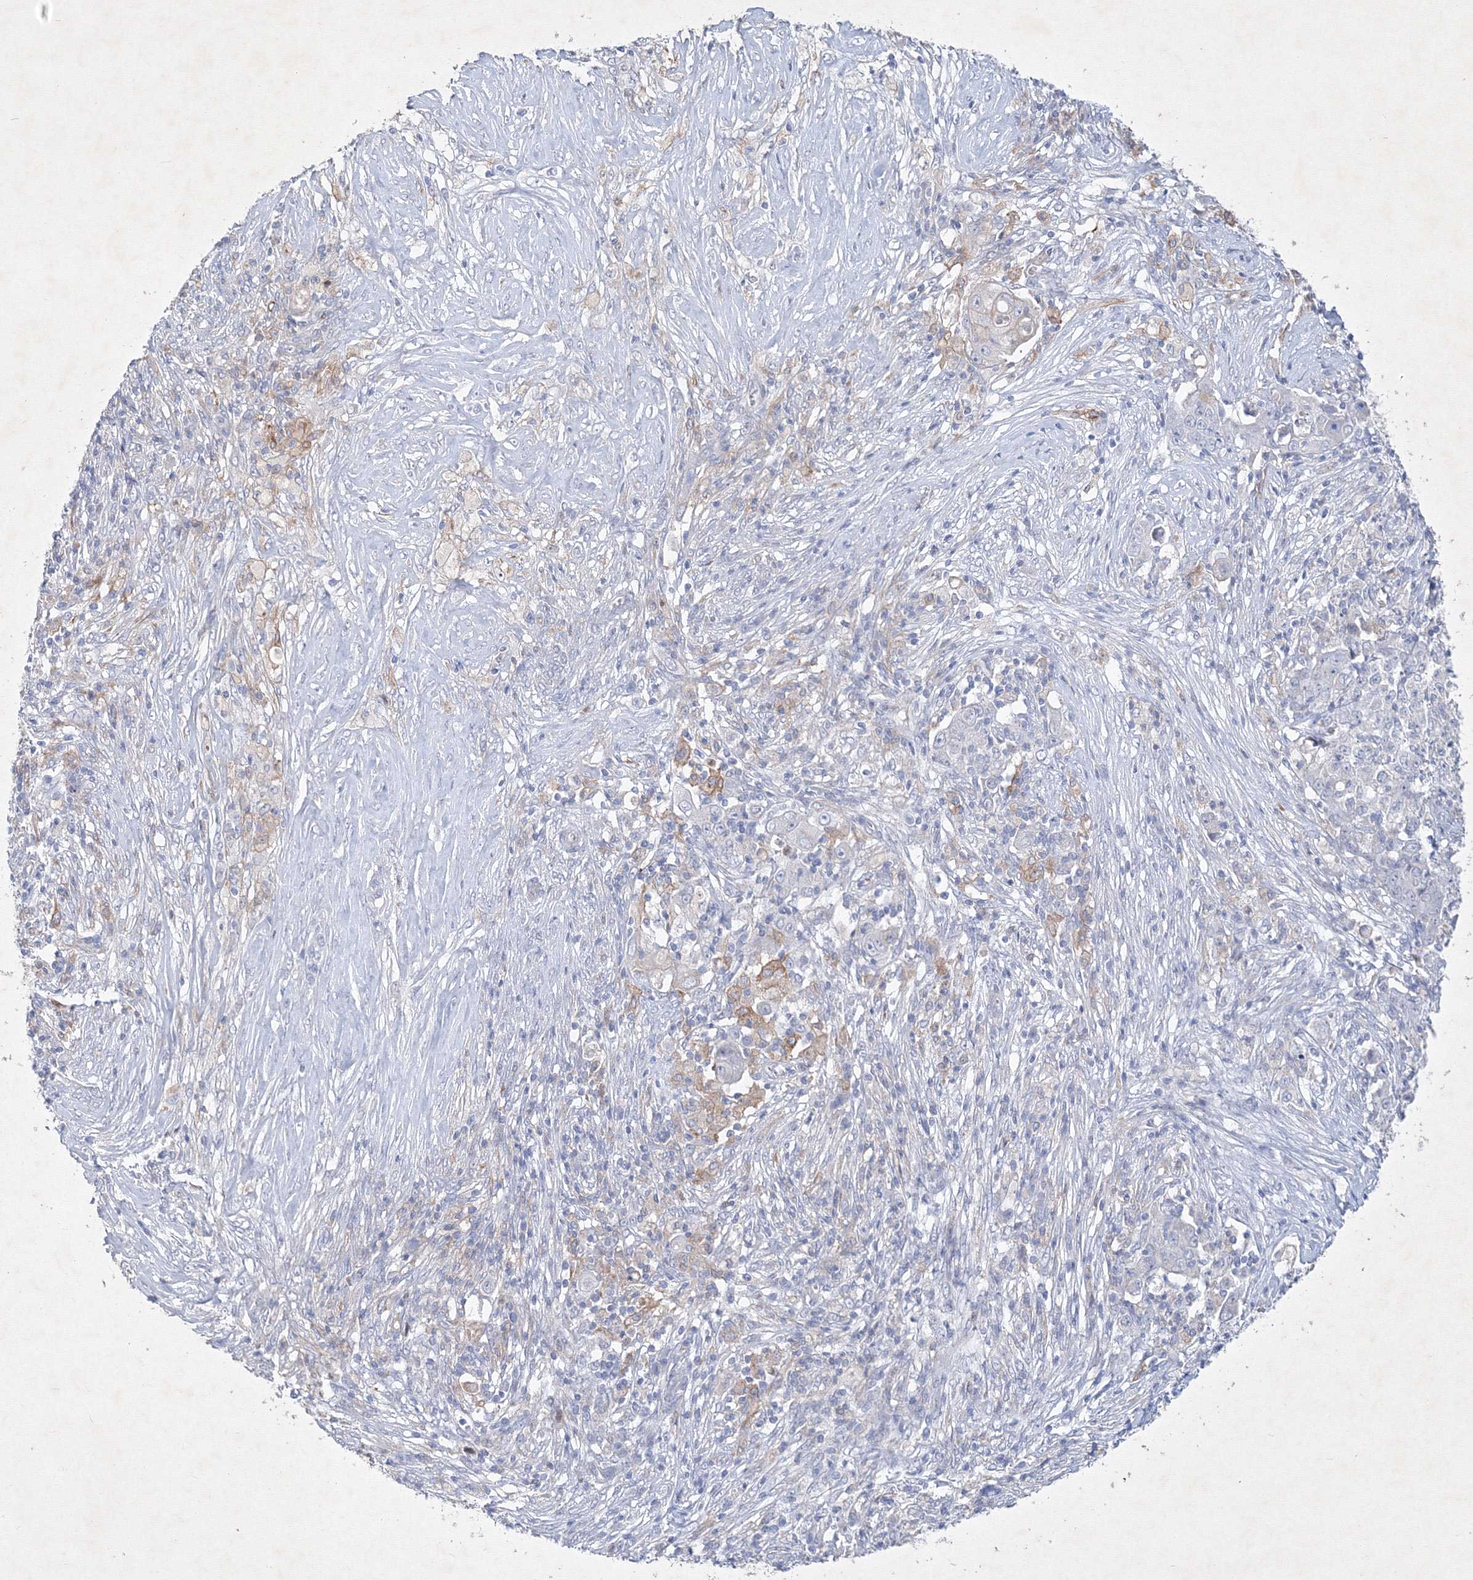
{"staining": {"intensity": "negative", "quantity": "none", "location": "none"}, "tissue": "ovarian cancer", "cell_type": "Tumor cells", "image_type": "cancer", "snomed": [{"axis": "morphology", "description": "Carcinoma, endometroid"}, {"axis": "topography", "description": "Ovary"}], "caption": "The micrograph demonstrates no staining of tumor cells in ovarian endometroid carcinoma.", "gene": "CXXC4", "patient": {"sex": "female", "age": 42}}